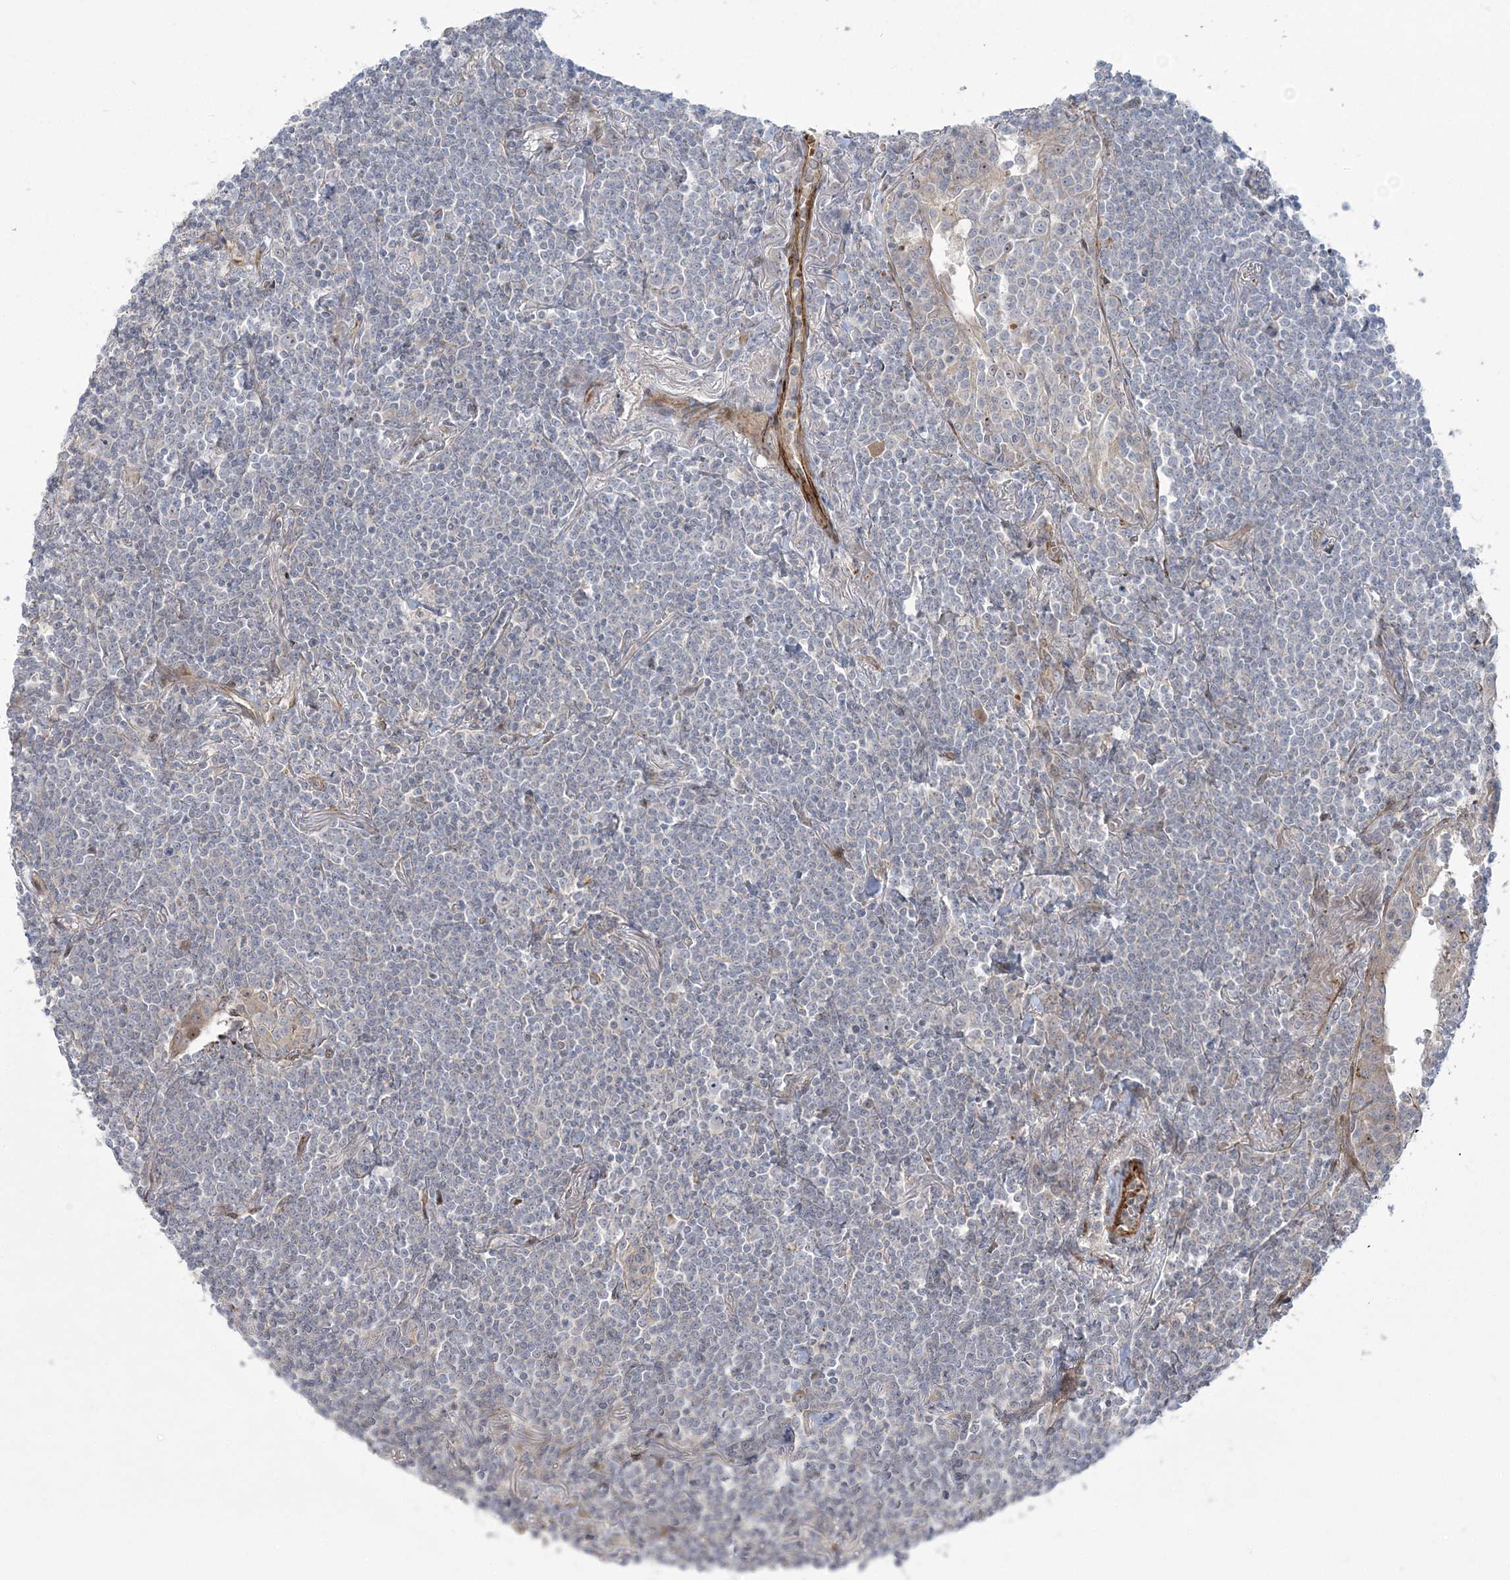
{"staining": {"intensity": "negative", "quantity": "none", "location": "none"}, "tissue": "lymphoma", "cell_type": "Tumor cells", "image_type": "cancer", "snomed": [{"axis": "morphology", "description": "Malignant lymphoma, non-Hodgkin's type, Low grade"}, {"axis": "topography", "description": "Lung"}], "caption": "This is a histopathology image of immunohistochemistry staining of lymphoma, which shows no expression in tumor cells. The staining is performed using DAB (3,3'-diaminobenzidine) brown chromogen with nuclei counter-stained in using hematoxylin.", "gene": "NUDT9", "patient": {"sex": "female", "age": 71}}